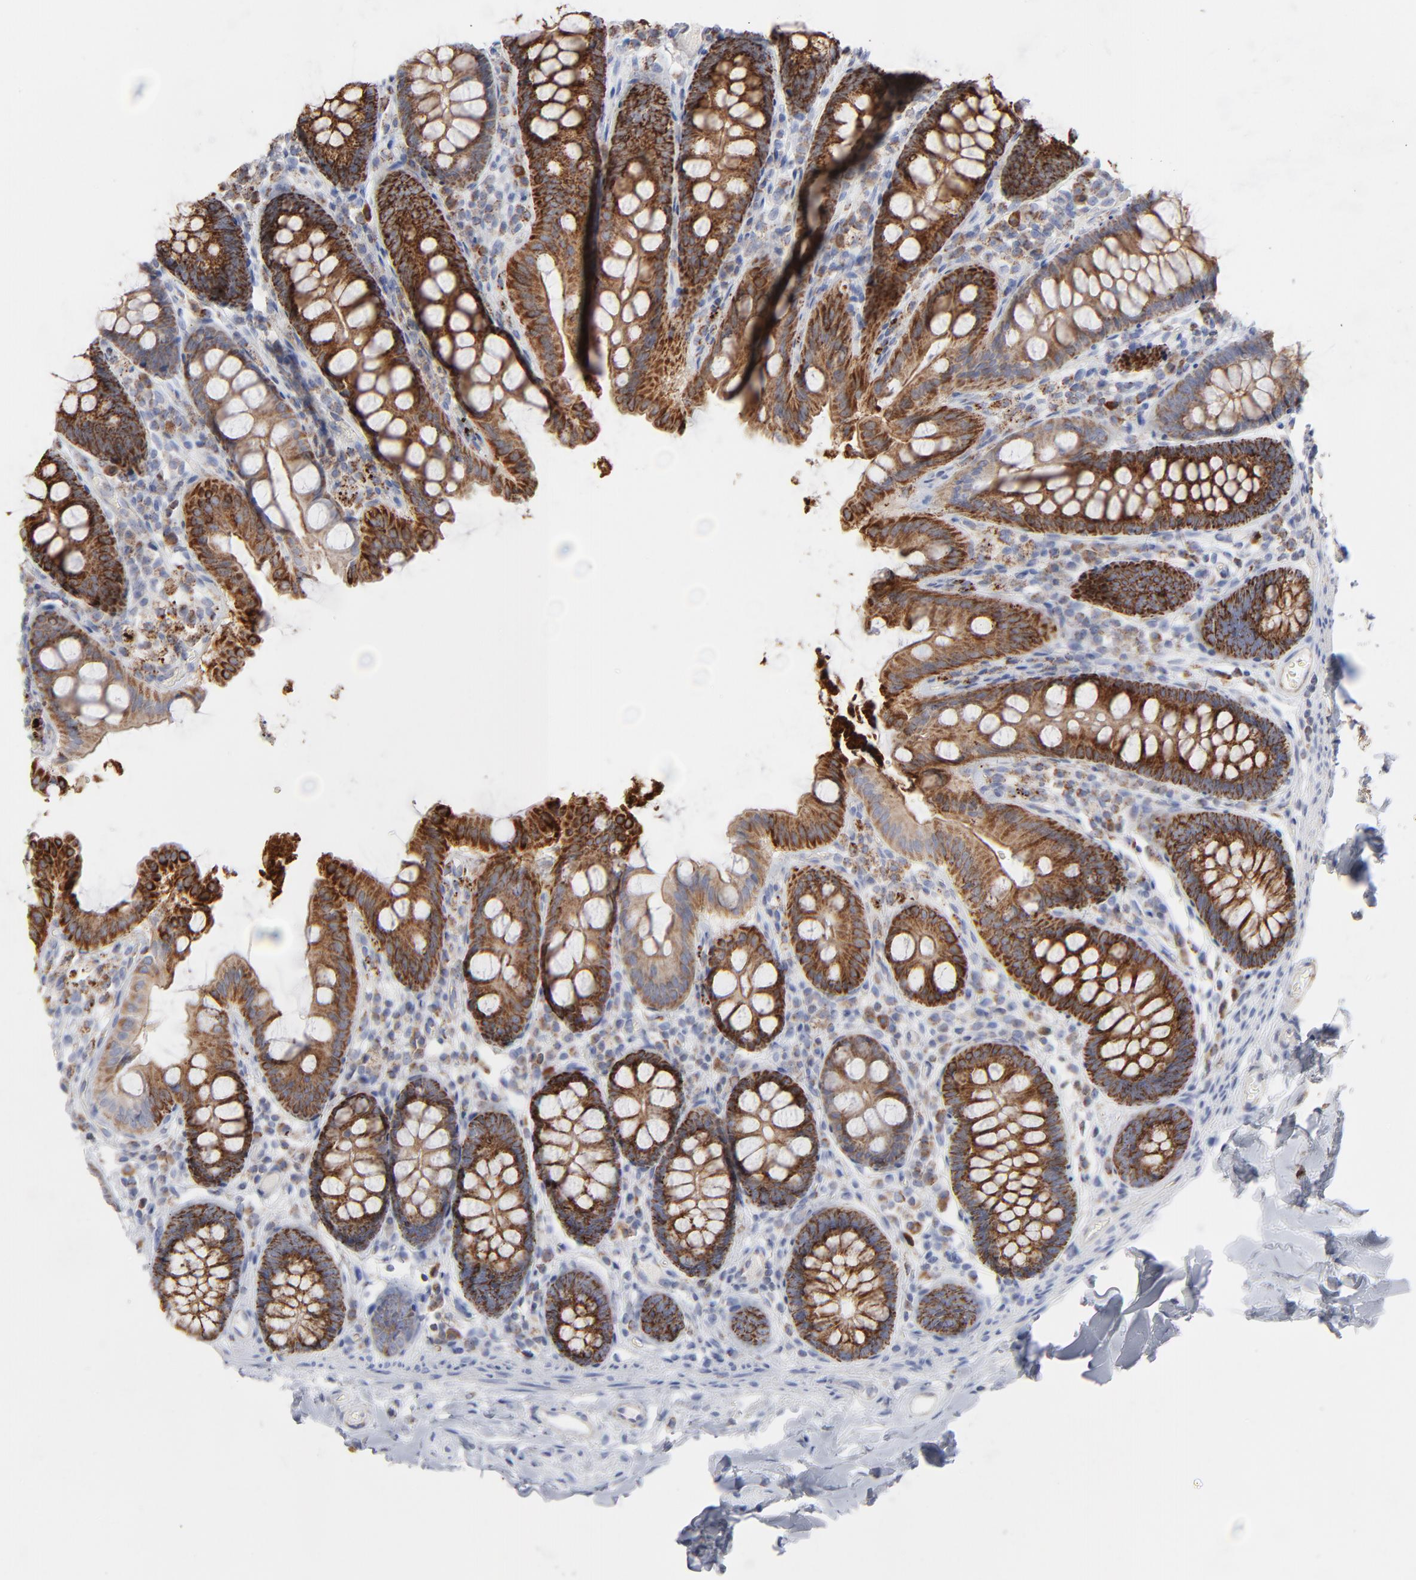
{"staining": {"intensity": "negative", "quantity": "none", "location": "none"}, "tissue": "colon", "cell_type": "Endothelial cells", "image_type": "normal", "snomed": [{"axis": "morphology", "description": "Normal tissue, NOS"}, {"axis": "topography", "description": "Colon"}], "caption": "IHC histopathology image of benign colon stained for a protein (brown), which shows no expression in endothelial cells.", "gene": "ASB3", "patient": {"sex": "female", "age": 61}}